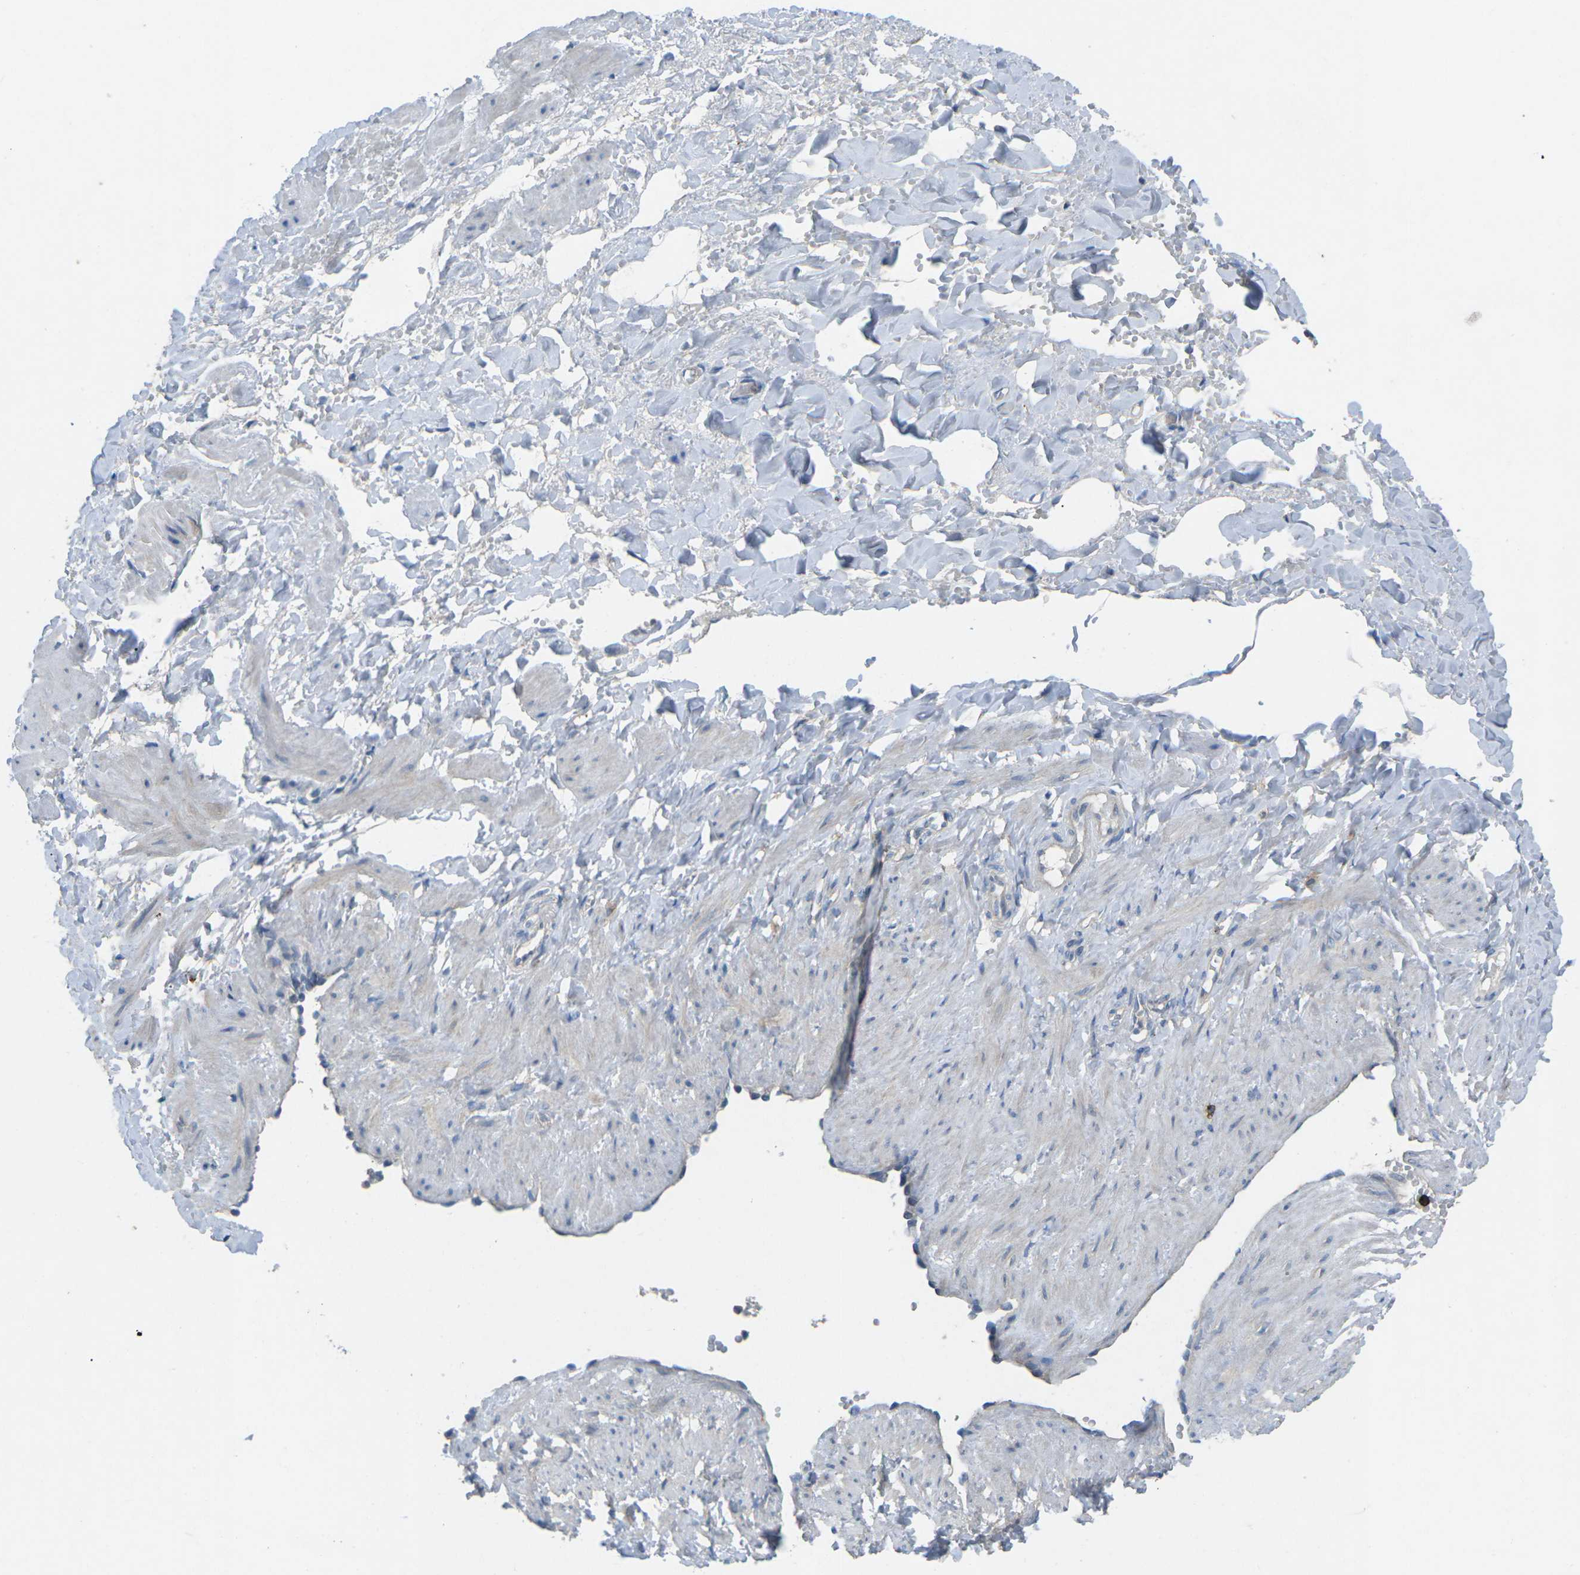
{"staining": {"intensity": "negative", "quantity": "none", "location": "none"}, "tissue": "adipose tissue", "cell_type": "Adipocytes", "image_type": "normal", "snomed": [{"axis": "morphology", "description": "Normal tissue, NOS"}, {"axis": "topography", "description": "Soft tissue"}, {"axis": "topography", "description": "Vascular tissue"}], "caption": "Immunohistochemistry of benign human adipose tissue demonstrates no staining in adipocytes.", "gene": "CD19", "patient": {"sex": "female", "age": 35}}